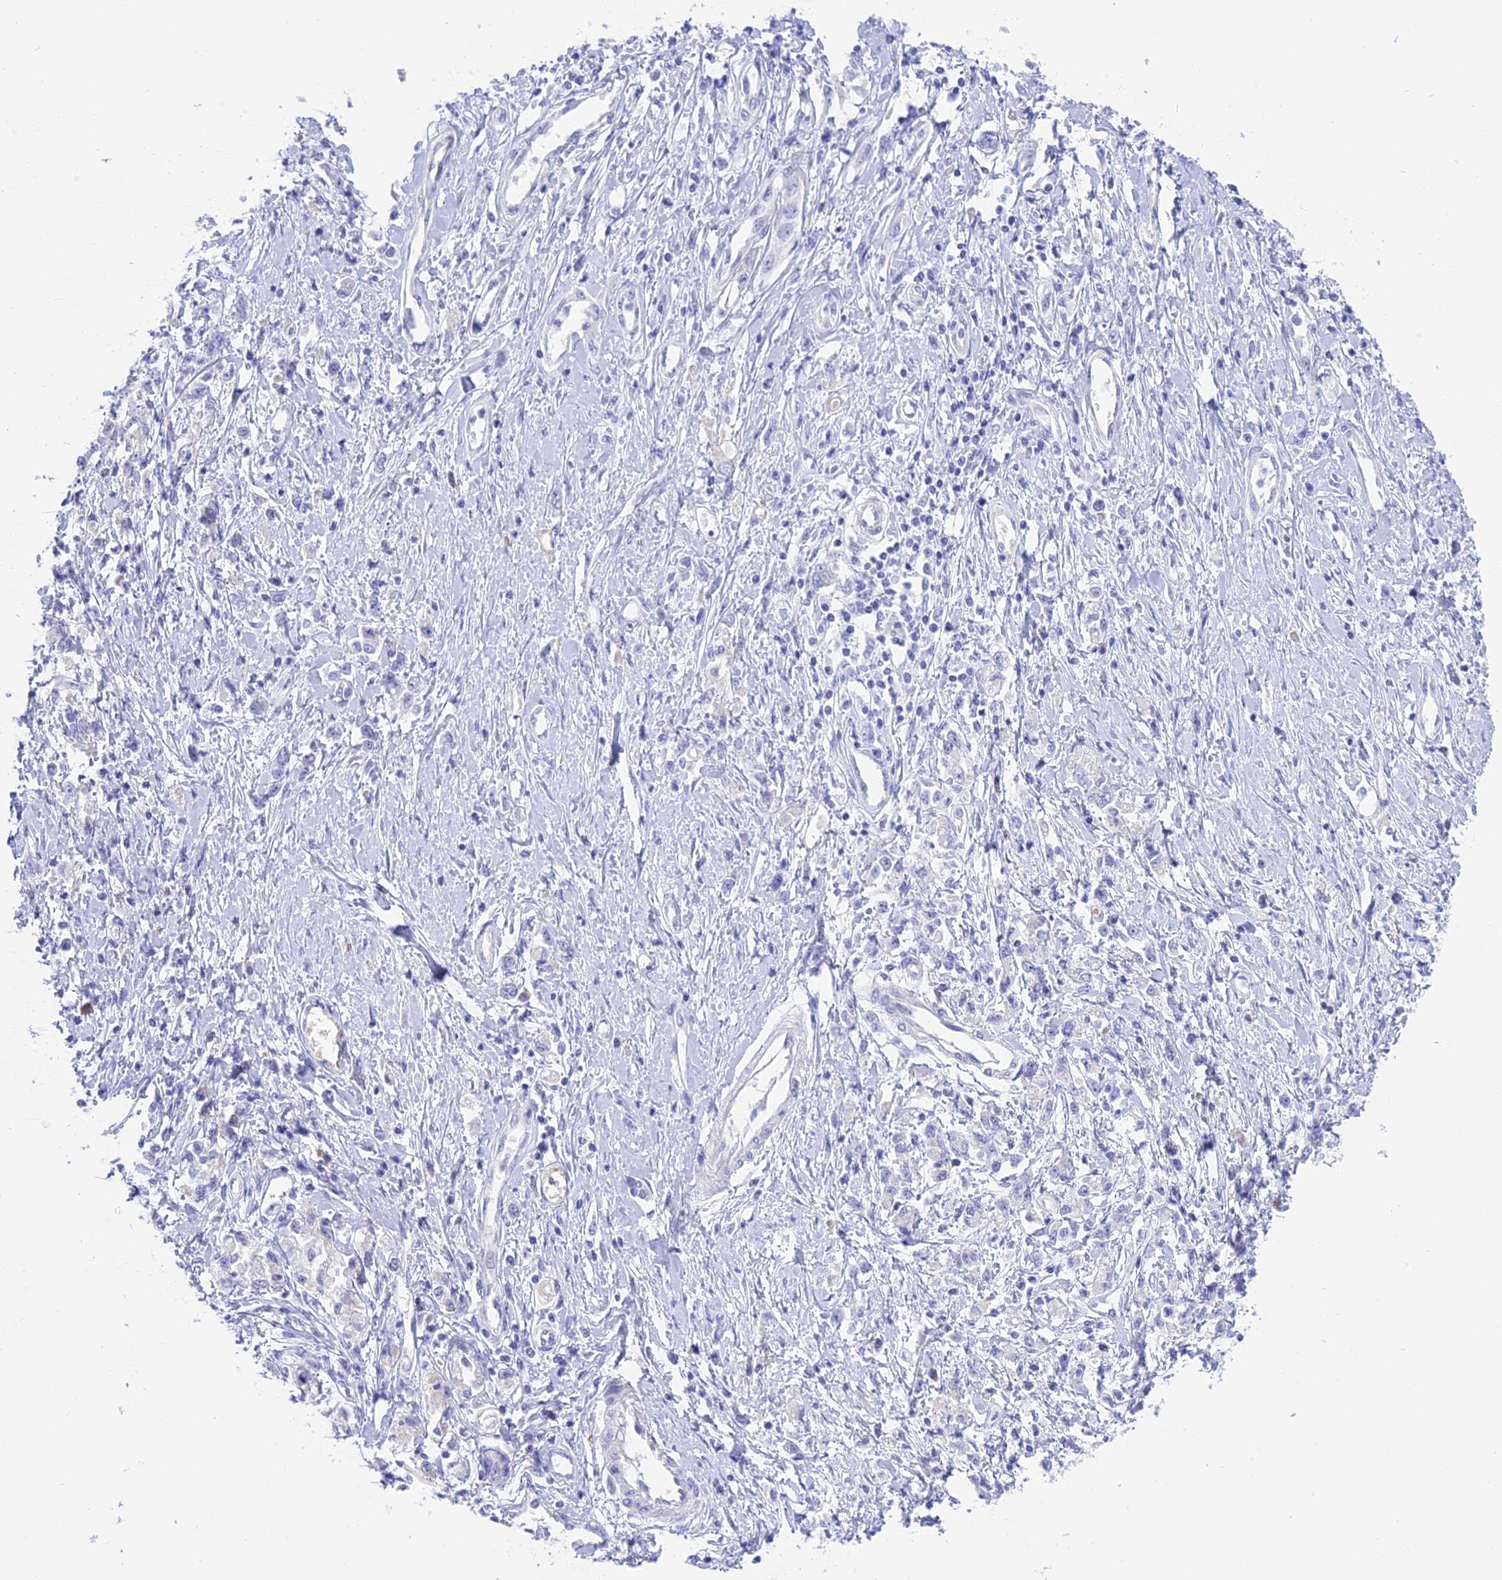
{"staining": {"intensity": "negative", "quantity": "none", "location": "none"}, "tissue": "stomach cancer", "cell_type": "Tumor cells", "image_type": "cancer", "snomed": [{"axis": "morphology", "description": "Adenocarcinoma, NOS"}, {"axis": "topography", "description": "Stomach"}], "caption": "Tumor cells show no significant staining in stomach cancer.", "gene": "DCAF16", "patient": {"sex": "female", "age": 76}}